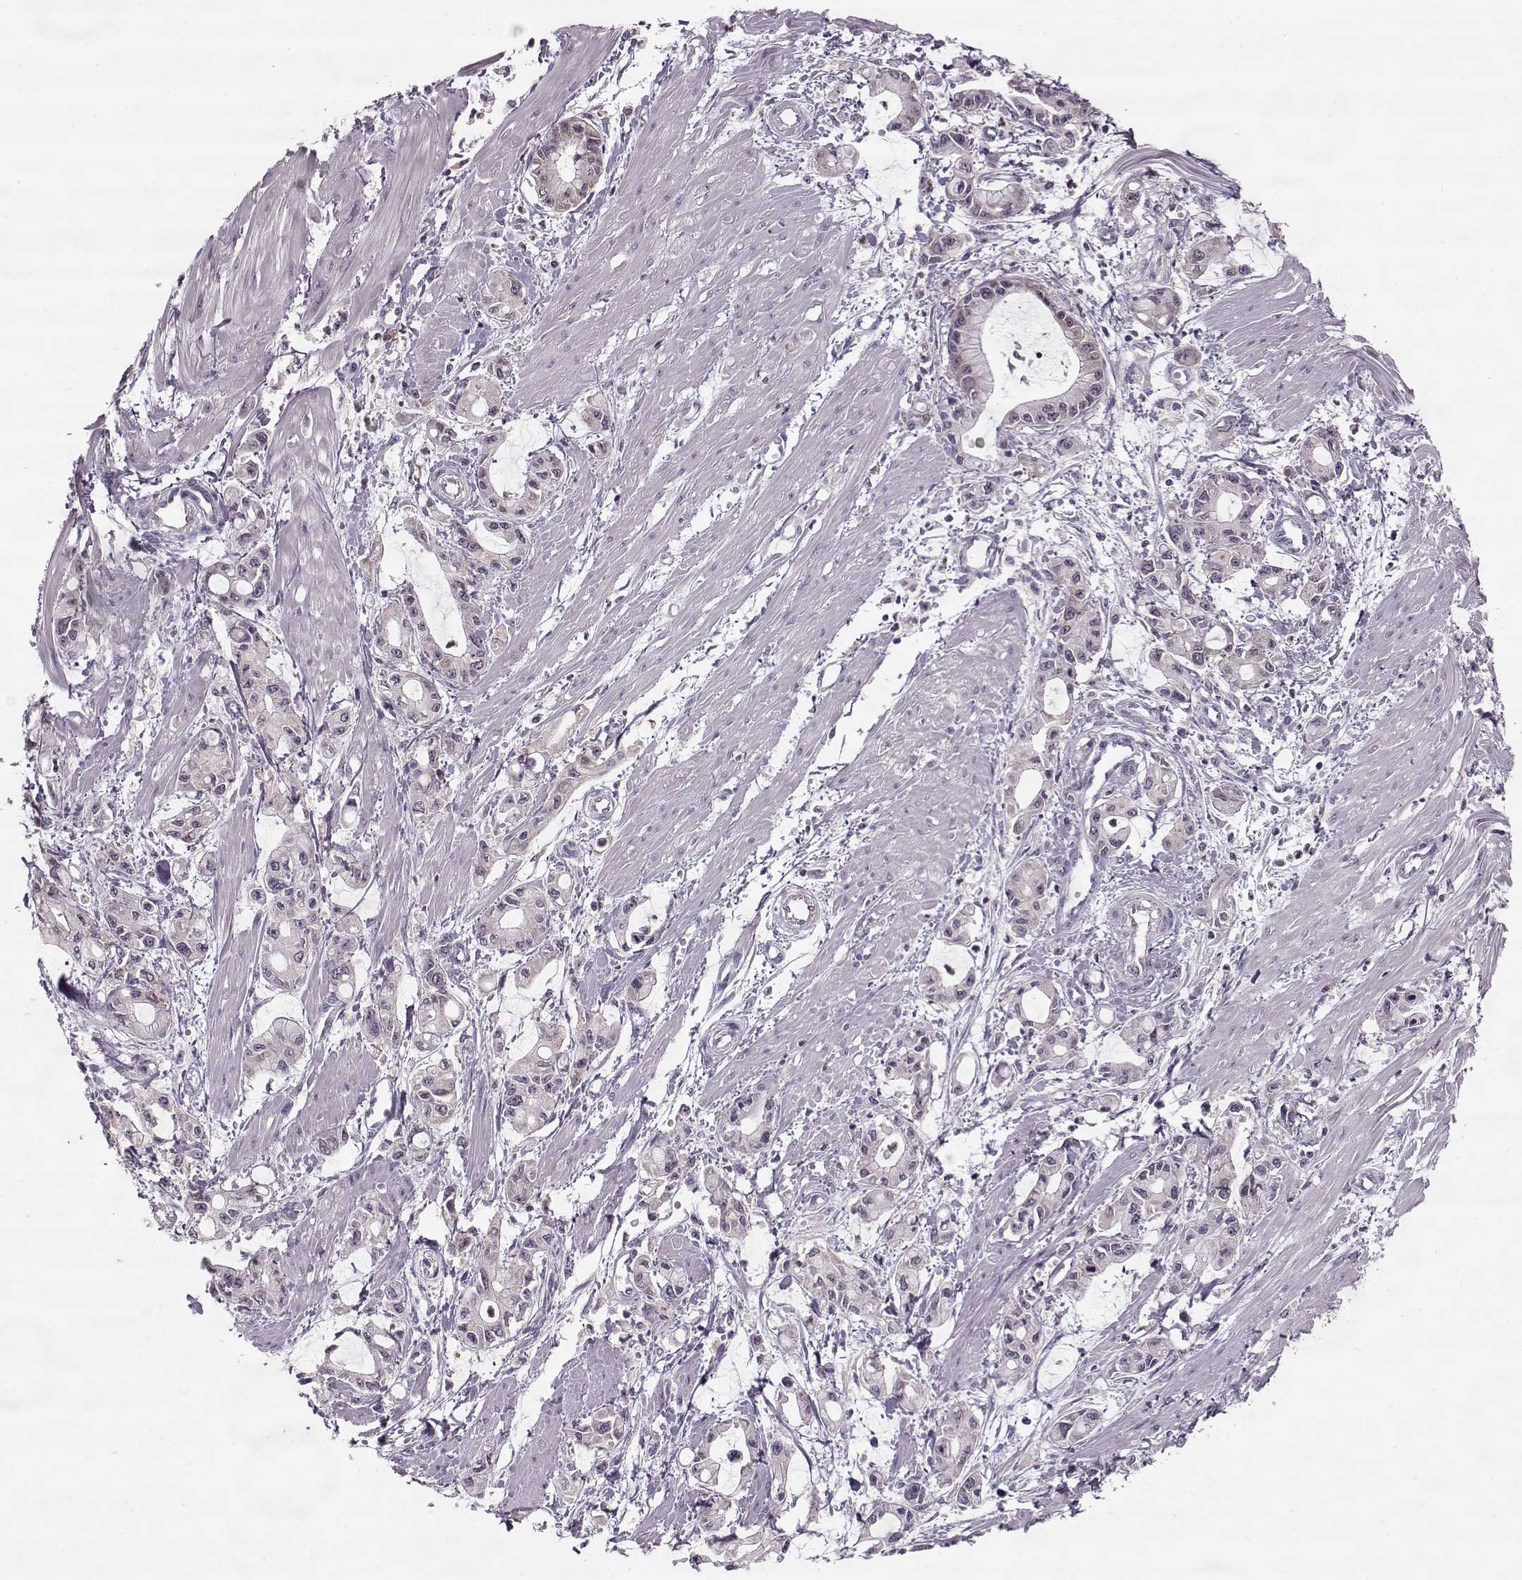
{"staining": {"intensity": "negative", "quantity": "none", "location": "none"}, "tissue": "pancreatic cancer", "cell_type": "Tumor cells", "image_type": "cancer", "snomed": [{"axis": "morphology", "description": "Adenocarcinoma, NOS"}, {"axis": "topography", "description": "Pancreas"}], "caption": "Tumor cells are negative for brown protein staining in adenocarcinoma (pancreatic).", "gene": "ACOT11", "patient": {"sex": "male", "age": 48}}